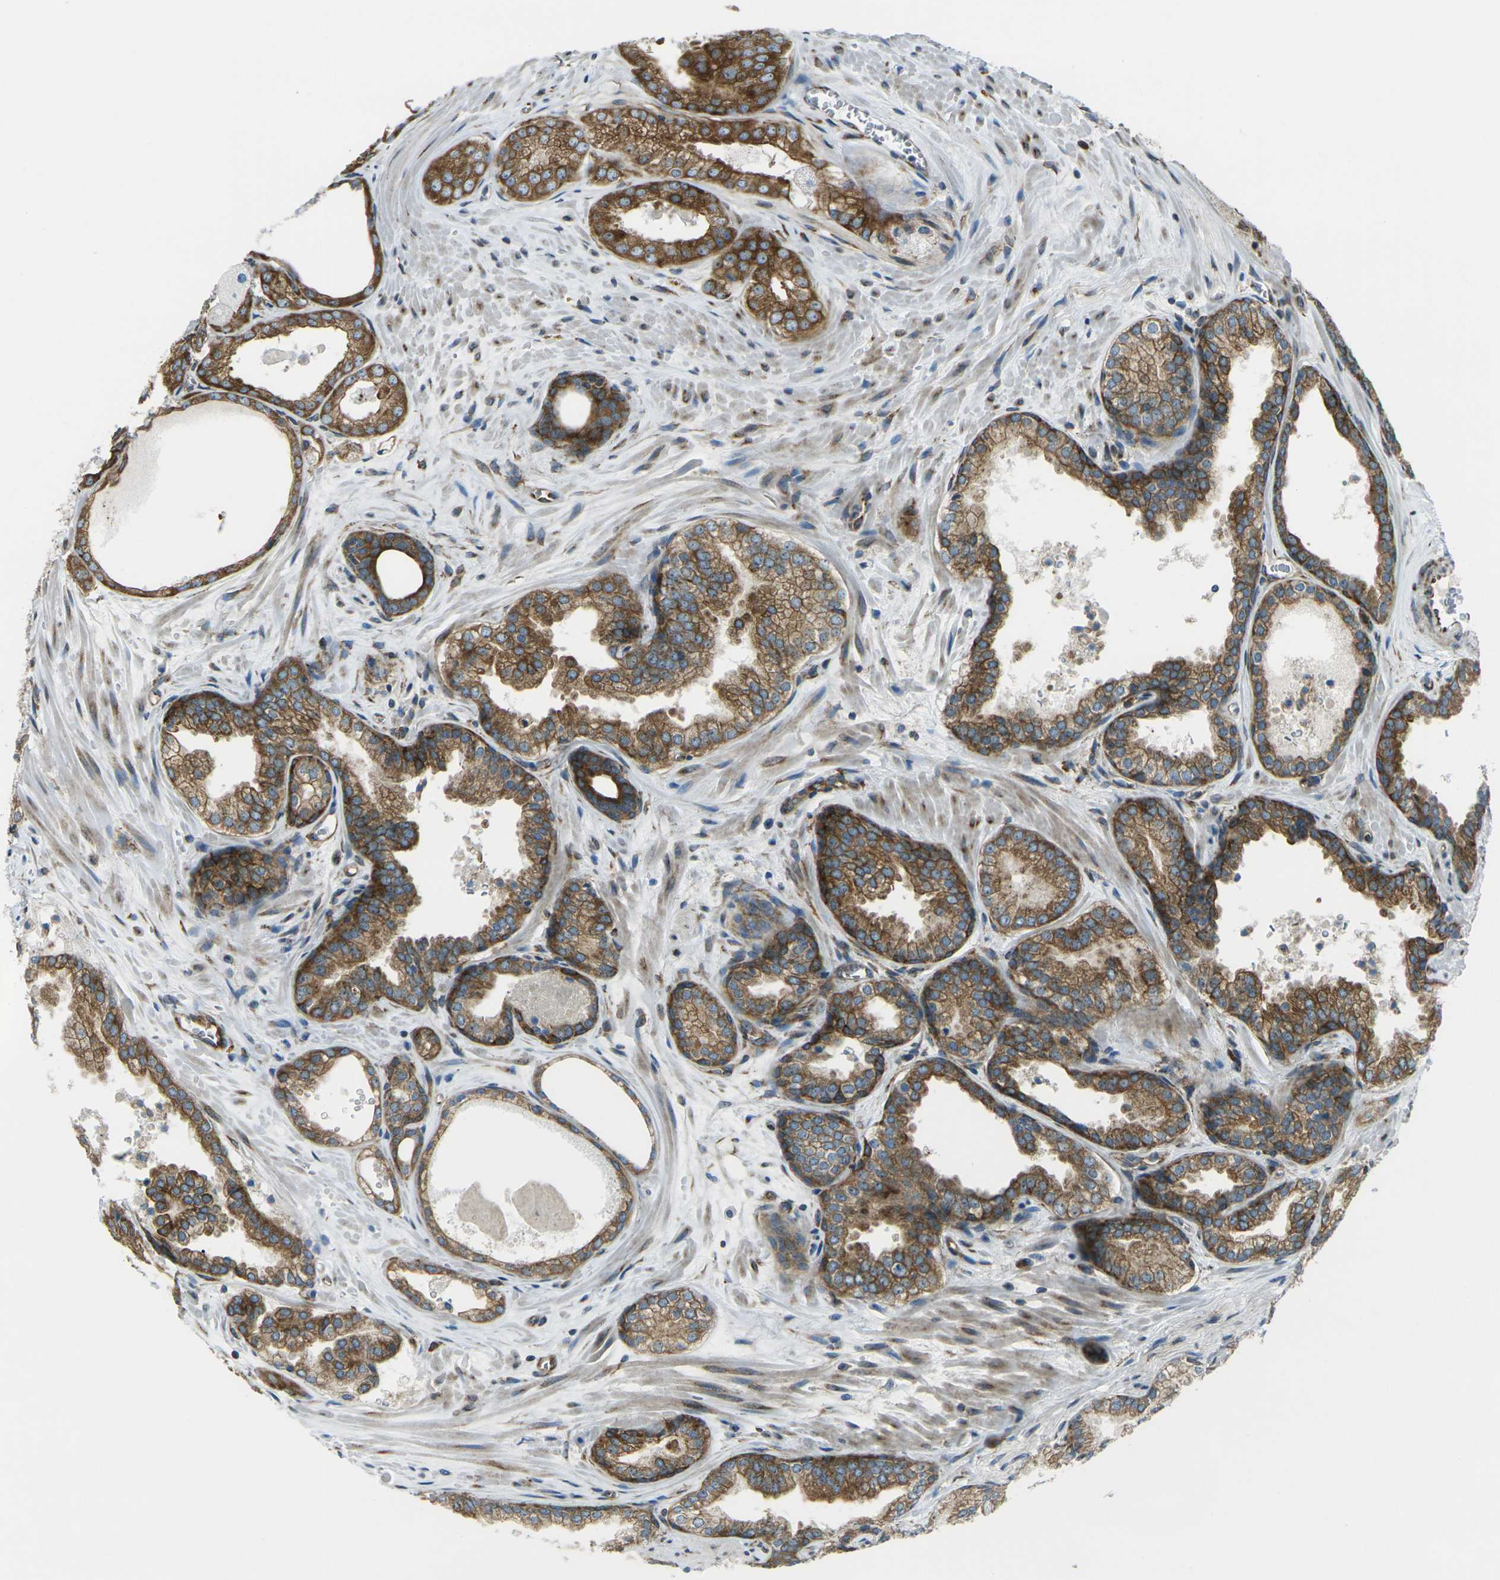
{"staining": {"intensity": "moderate", "quantity": ">75%", "location": "cytoplasmic/membranous"}, "tissue": "prostate cancer", "cell_type": "Tumor cells", "image_type": "cancer", "snomed": [{"axis": "morphology", "description": "Adenocarcinoma, Low grade"}, {"axis": "topography", "description": "Prostate"}], "caption": "An immunohistochemistry (IHC) photomicrograph of tumor tissue is shown. Protein staining in brown shows moderate cytoplasmic/membranous positivity in low-grade adenocarcinoma (prostate) within tumor cells.", "gene": "CELSR2", "patient": {"sex": "male", "age": 60}}